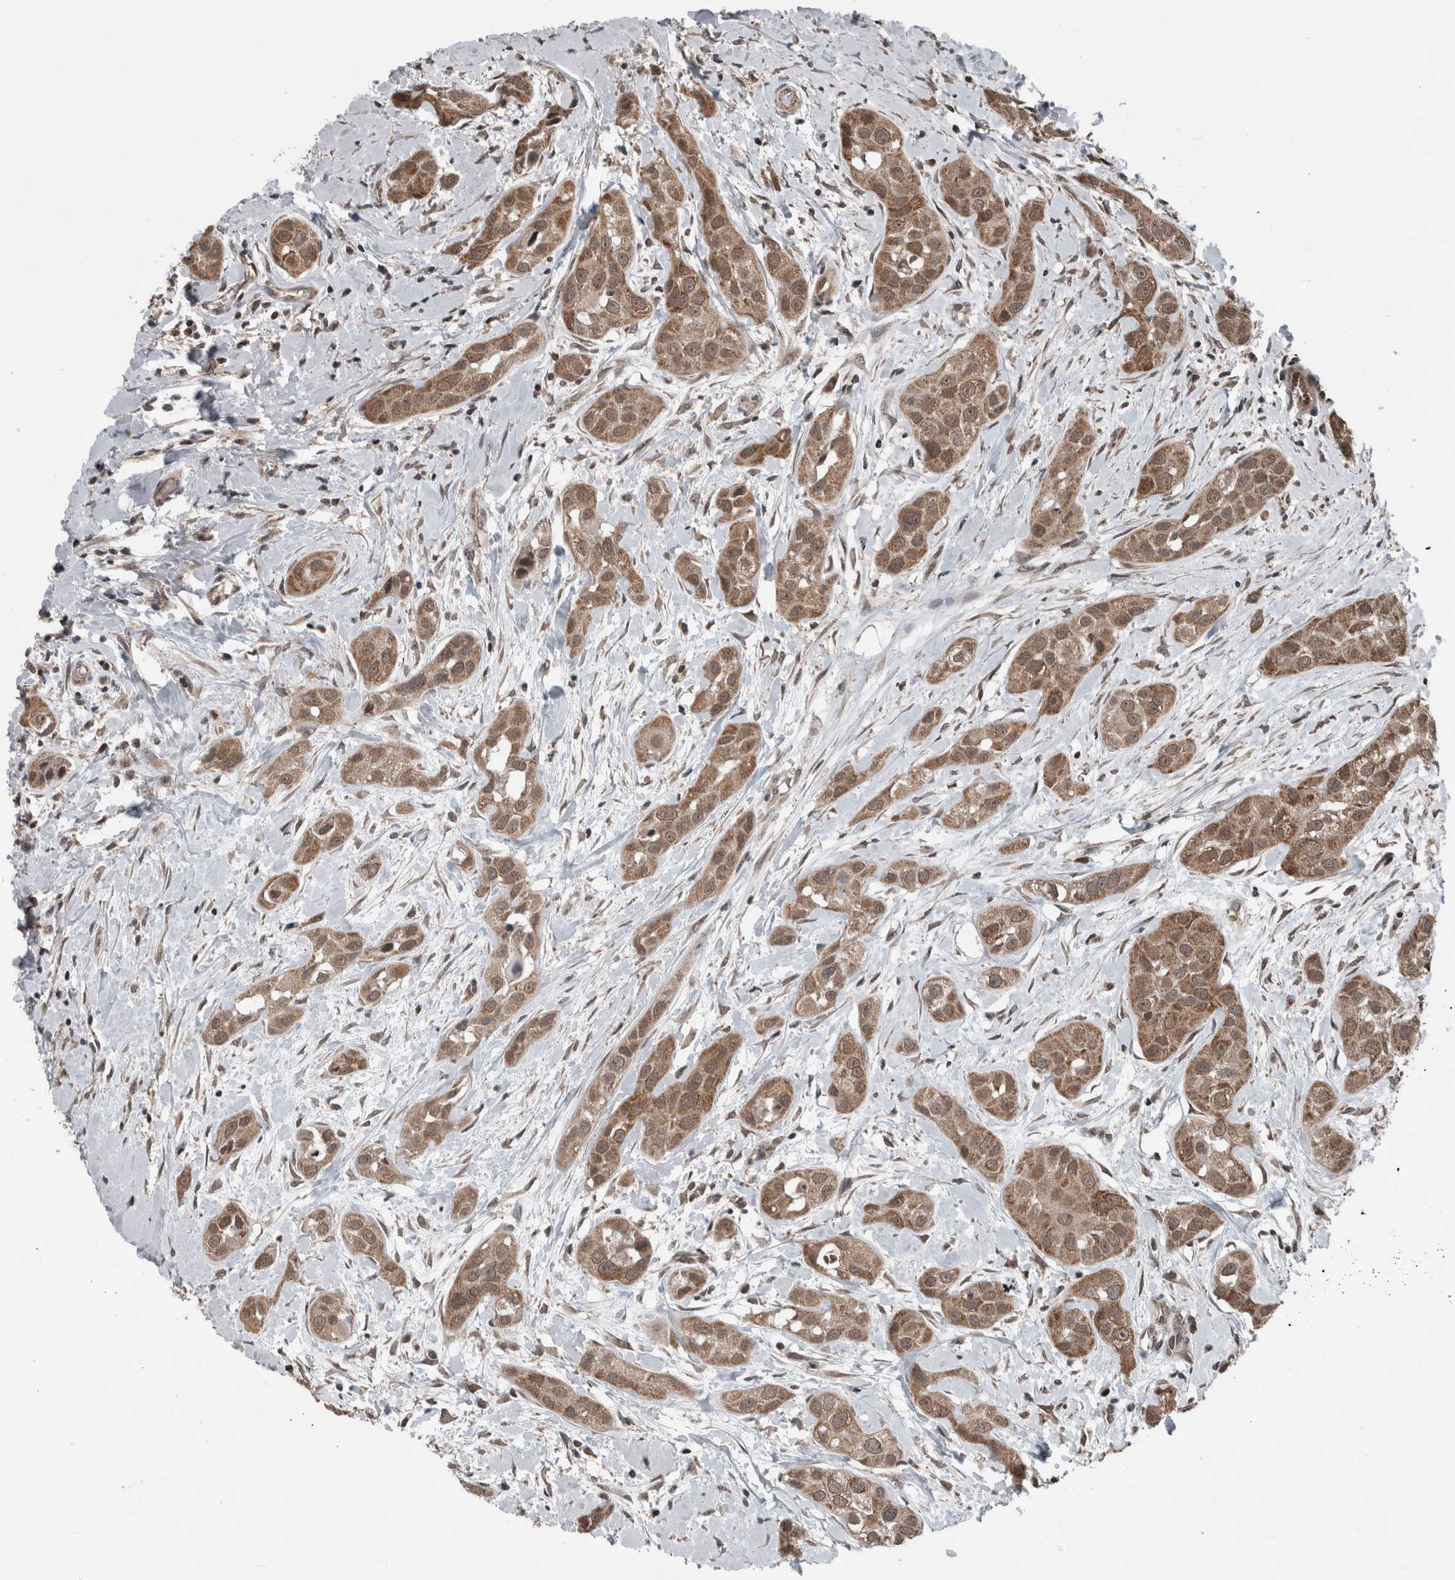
{"staining": {"intensity": "moderate", "quantity": ">75%", "location": "cytoplasmic/membranous,nuclear"}, "tissue": "head and neck cancer", "cell_type": "Tumor cells", "image_type": "cancer", "snomed": [{"axis": "morphology", "description": "Normal tissue, NOS"}, {"axis": "morphology", "description": "Squamous cell carcinoma, NOS"}, {"axis": "topography", "description": "Skeletal muscle"}, {"axis": "topography", "description": "Head-Neck"}], "caption": "Immunohistochemistry (IHC) staining of squamous cell carcinoma (head and neck), which shows medium levels of moderate cytoplasmic/membranous and nuclear staining in about >75% of tumor cells indicating moderate cytoplasmic/membranous and nuclear protein staining. The staining was performed using DAB (3,3'-diaminobenzidine) (brown) for protein detection and nuclei were counterstained in hematoxylin (blue).", "gene": "ENY2", "patient": {"sex": "male", "age": 51}}